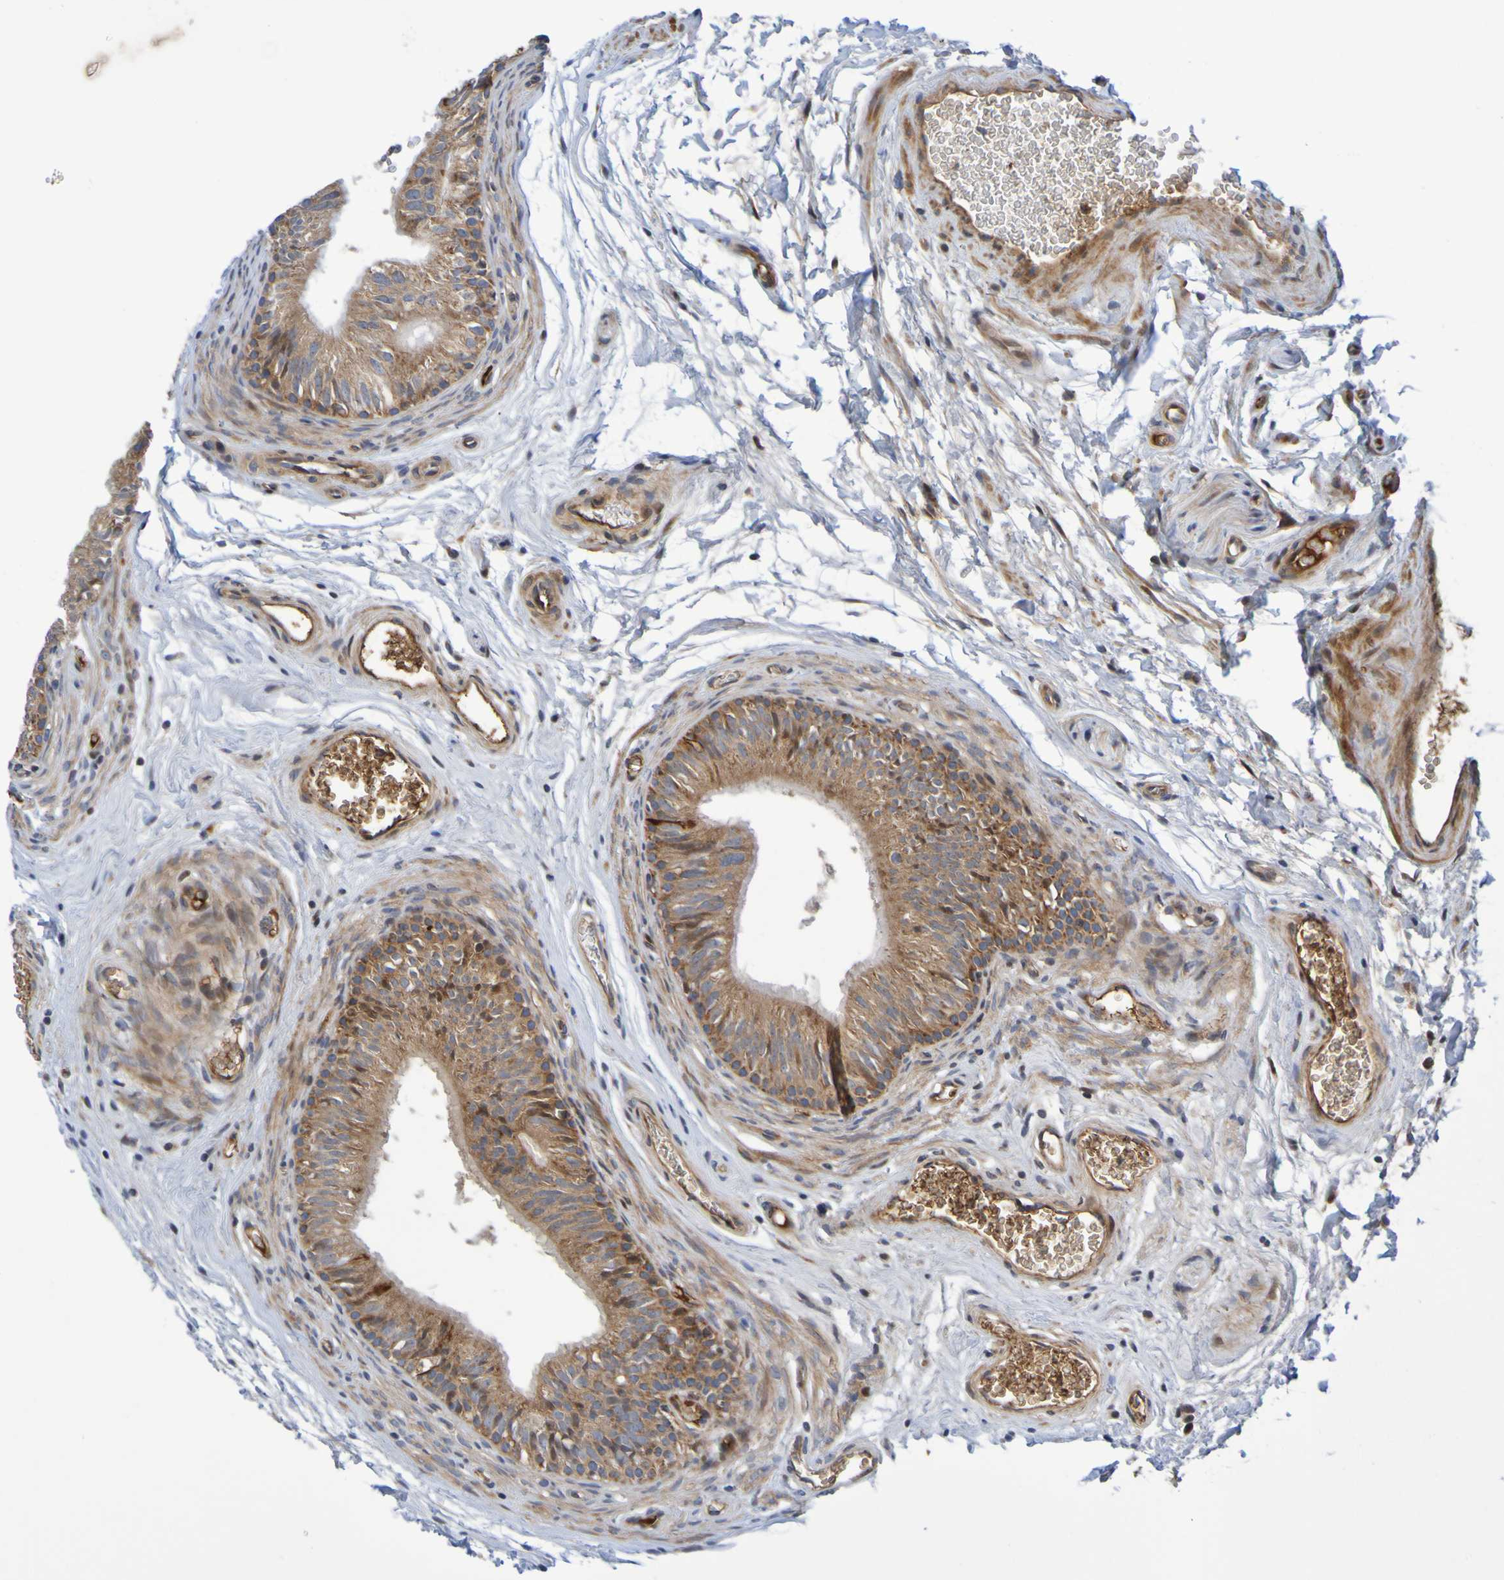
{"staining": {"intensity": "moderate", "quantity": ">75%", "location": "cytoplasmic/membranous,nuclear"}, "tissue": "epididymis", "cell_type": "Glandular cells", "image_type": "normal", "snomed": [{"axis": "morphology", "description": "Normal tissue, NOS"}, {"axis": "topography", "description": "Epididymis"}], "caption": "A high-resolution histopathology image shows immunohistochemistry staining of benign epididymis, which displays moderate cytoplasmic/membranous,nuclear expression in about >75% of glandular cells.", "gene": "CCDC51", "patient": {"sex": "male", "age": 36}}